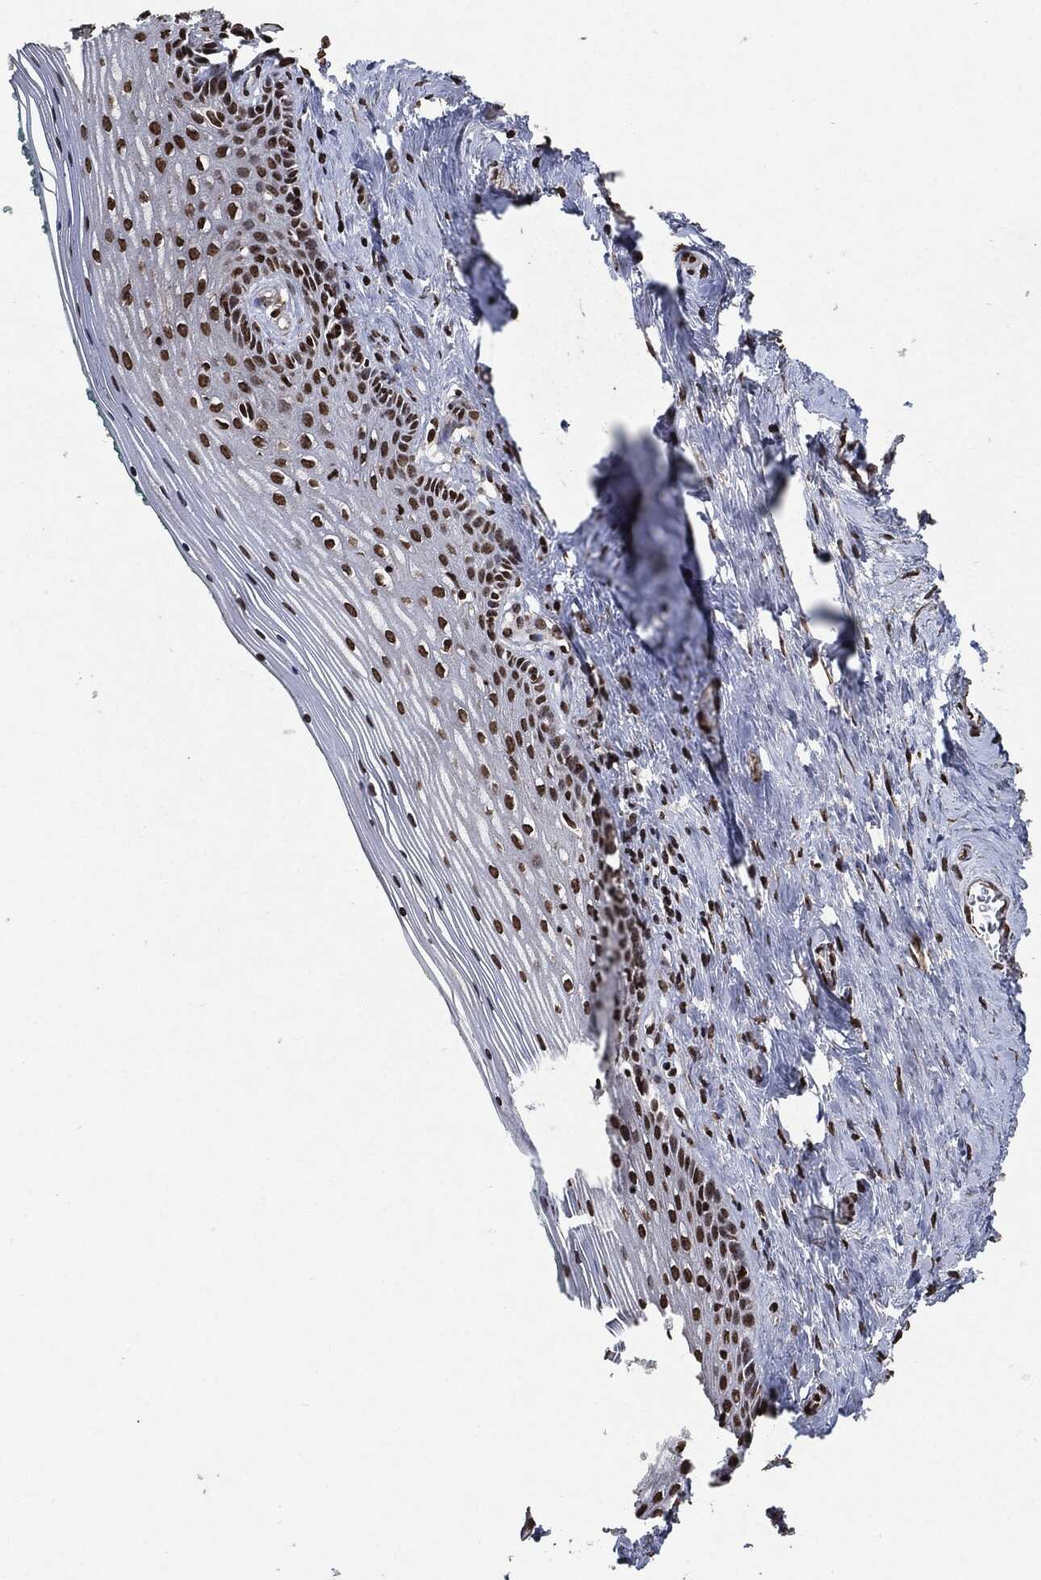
{"staining": {"intensity": "strong", "quantity": ">75%", "location": "nuclear"}, "tissue": "vagina", "cell_type": "Squamous epithelial cells", "image_type": "normal", "snomed": [{"axis": "morphology", "description": "Normal tissue, NOS"}, {"axis": "topography", "description": "Vagina"}], "caption": "About >75% of squamous epithelial cells in normal human vagina exhibit strong nuclear protein positivity as visualized by brown immunohistochemical staining.", "gene": "JUN", "patient": {"sex": "female", "age": 45}}